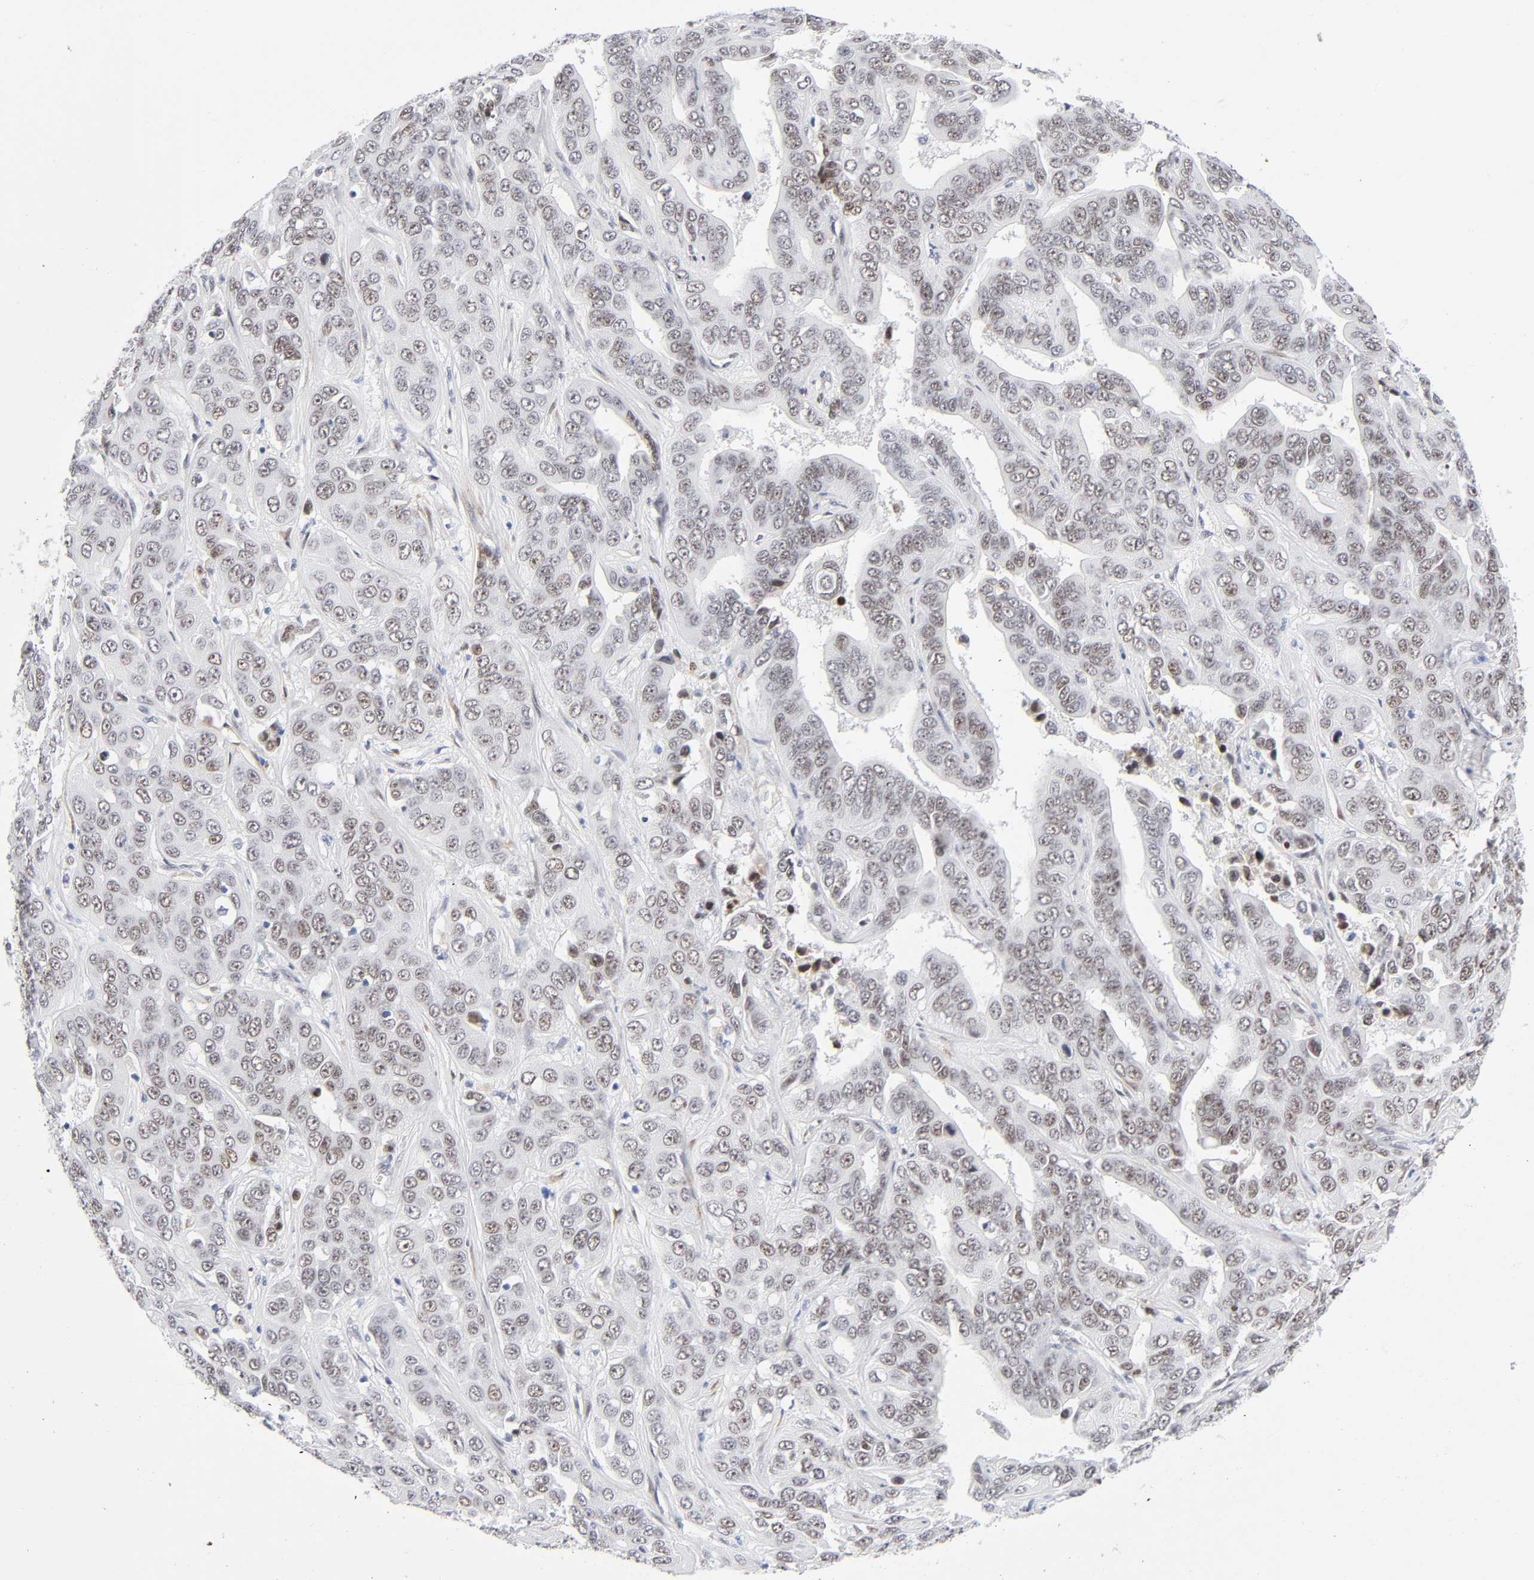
{"staining": {"intensity": "weak", "quantity": ">75%", "location": "nuclear"}, "tissue": "liver cancer", "cell_type": "Tumor cells", "image_type": "cancer", "snomed": [{"axis": "morphology", "description": "Cholangiocarcinoma"}, {"axis": "topography", "description": "Liver"}], "caption": "Weak nuclear protein positivity is appreciated in approximately >75% of tumor cells in liver cancer.", "gene": "NFIC", "patient": {"sex": "female", "age": 52}}